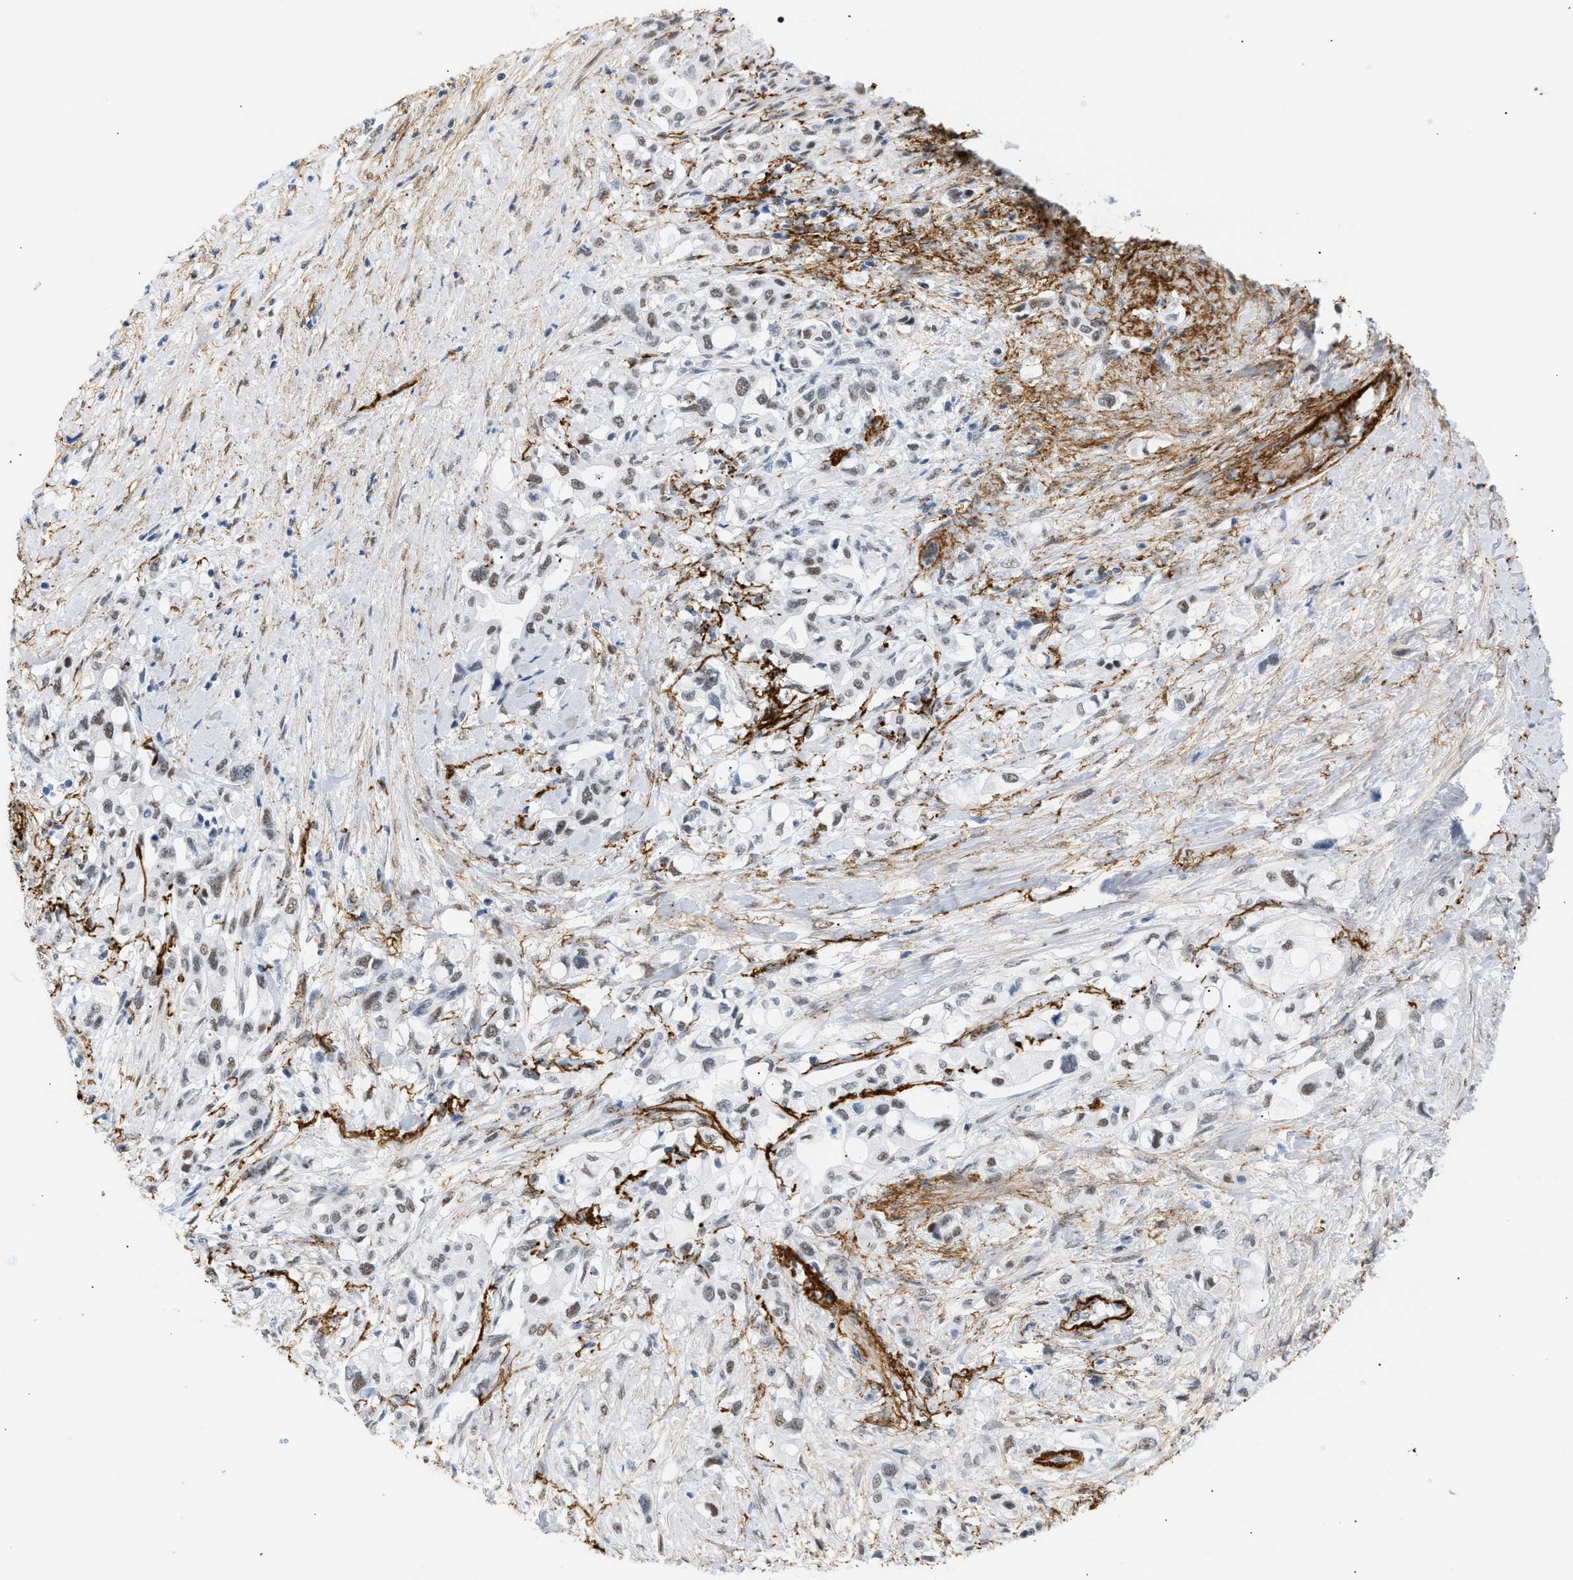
{"staining": {"intensity": "moderate", "quantity": "25%-75%", "location": "nuclear"}, "tissue": "pancreatic cancer", "cell_type": "Tumor cells", "image_type": "cancer", "snomed": [{"axis": "morphology", "description": "Adenocarcinoma, NOS"}, {"axis": "topography", "description": "Pancreas"}], "caption": "High-magnification brightfield microscopy of pancreatic cancer stained with DAB (3,3'-diaminobenzidine) (brown) and counterstained with hematoxylin (blue). tumor cells exhibit moderate nuclear staining is identified in about25%-75% of cells. Immunohistochemistry stains the protein of interest in brown and the nuclei are stained blue.", "gene": "ELN", "patient": {"sex": "female", "age": 56}}